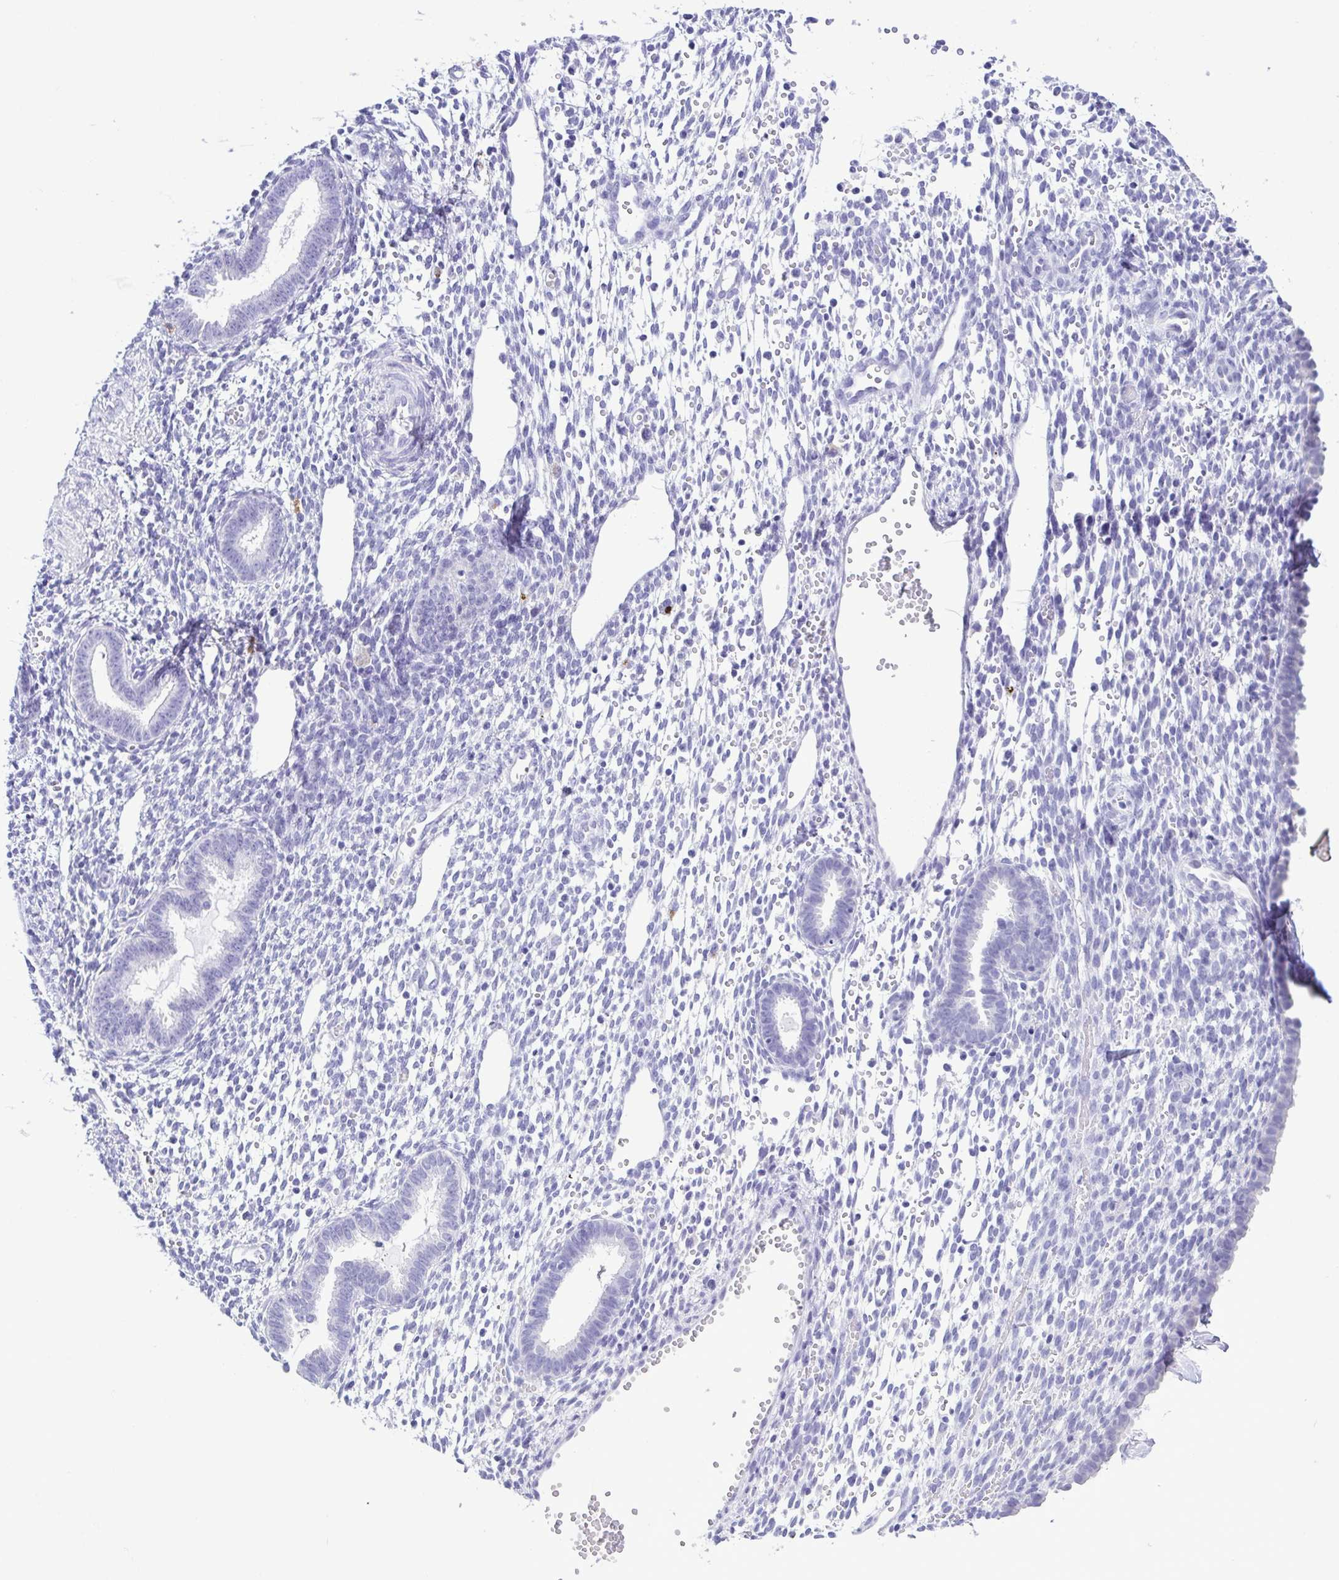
{"staining": {"intensity": "negative", "quantity": "none", "location": "none"}, "tissue": "endometrium", "cell_type": "Cells in endometrial stroma", "image_type": "normal", "snomed": [{"axis": "morphology", "description": "Normal tissue, NOS"}, {"axis": "topography", "description": "Endometrium"}], "caption": "Endometrium stained for a protein using IHC displays no staining cells in endometrial stroma.", "gene": "SPATA16", "patient": {"sex": "female", "age": 36}}